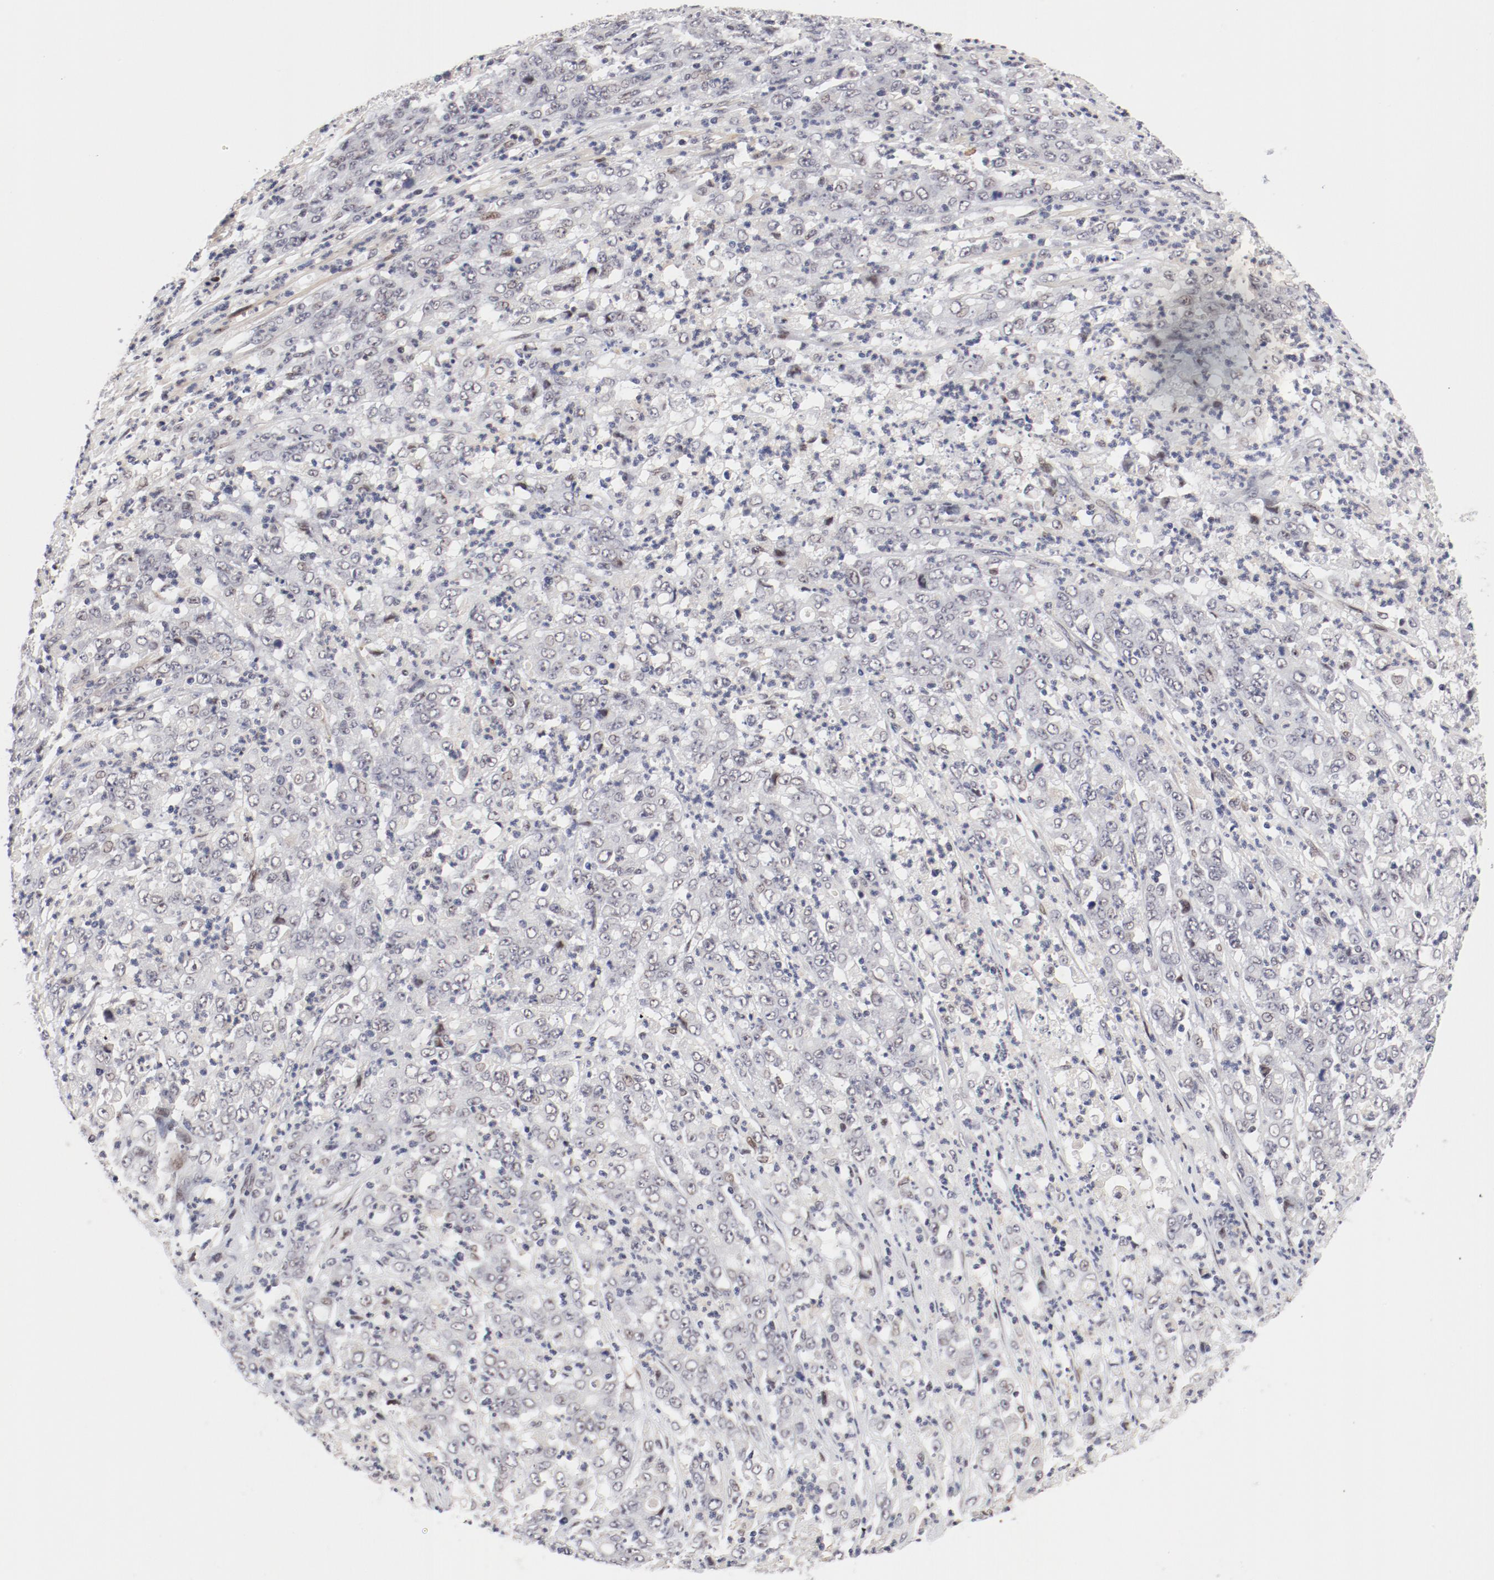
{"staining": {"intensity": "negative", "quantity": "none", "location": "none"}, "tissue": "stomach cancer", "cell_type": "Tumor cells", "image_type": "cancer", "snomed": [{"axis": "morphology", "description": "Adenocarcinoma, NOS"}, {"axis": "topography", "description": "Stomach, lower"}], "caption": "Stomach adenocarcinoma was stained to show a protein in brown. There is no significant staining in tumor cells.", "gene": "FSCB", "patient": {"sex": "female", "age": 71}}